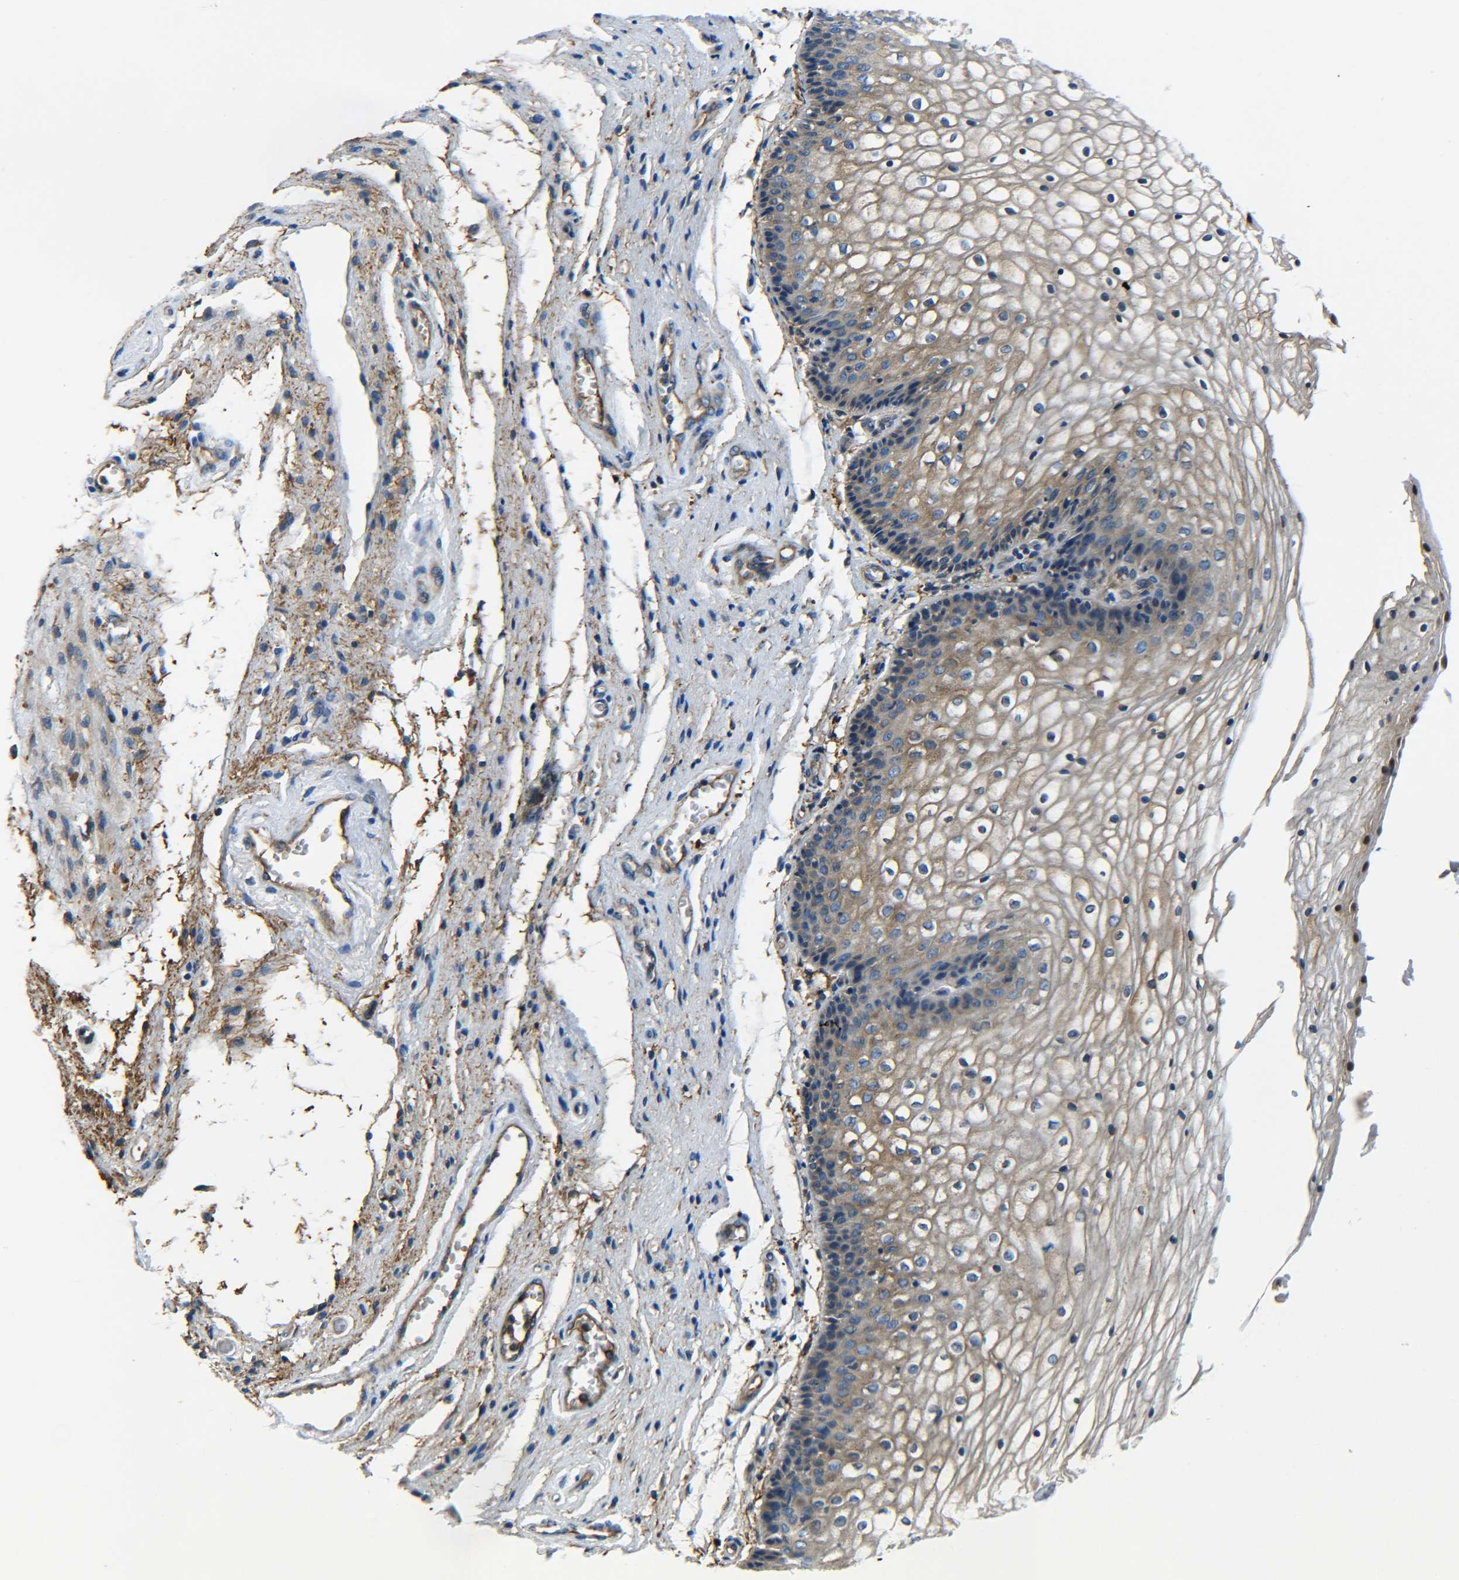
{"staining": {"intensity": "weak", "quantity": "25%-75%", "location": "cytoplasmic/membranous"}, "tissue": "vagina", "cell_type": "Squamous epithelial cells", "image_type": "normal", "snomed": [{"axis": "morphology", "description": "Normal tissue, NOS"}, {"axis": "topography", "description": "Vagina"}], "caption": "Approximately 25%-75% of squamous epithelial cells in normal vagina show weak cytoplasmic/membranous protein staining as visualized by brown immunohistochemical staining.", "gene": "PREB", "patient": {"sex": "female", "age": 34}}